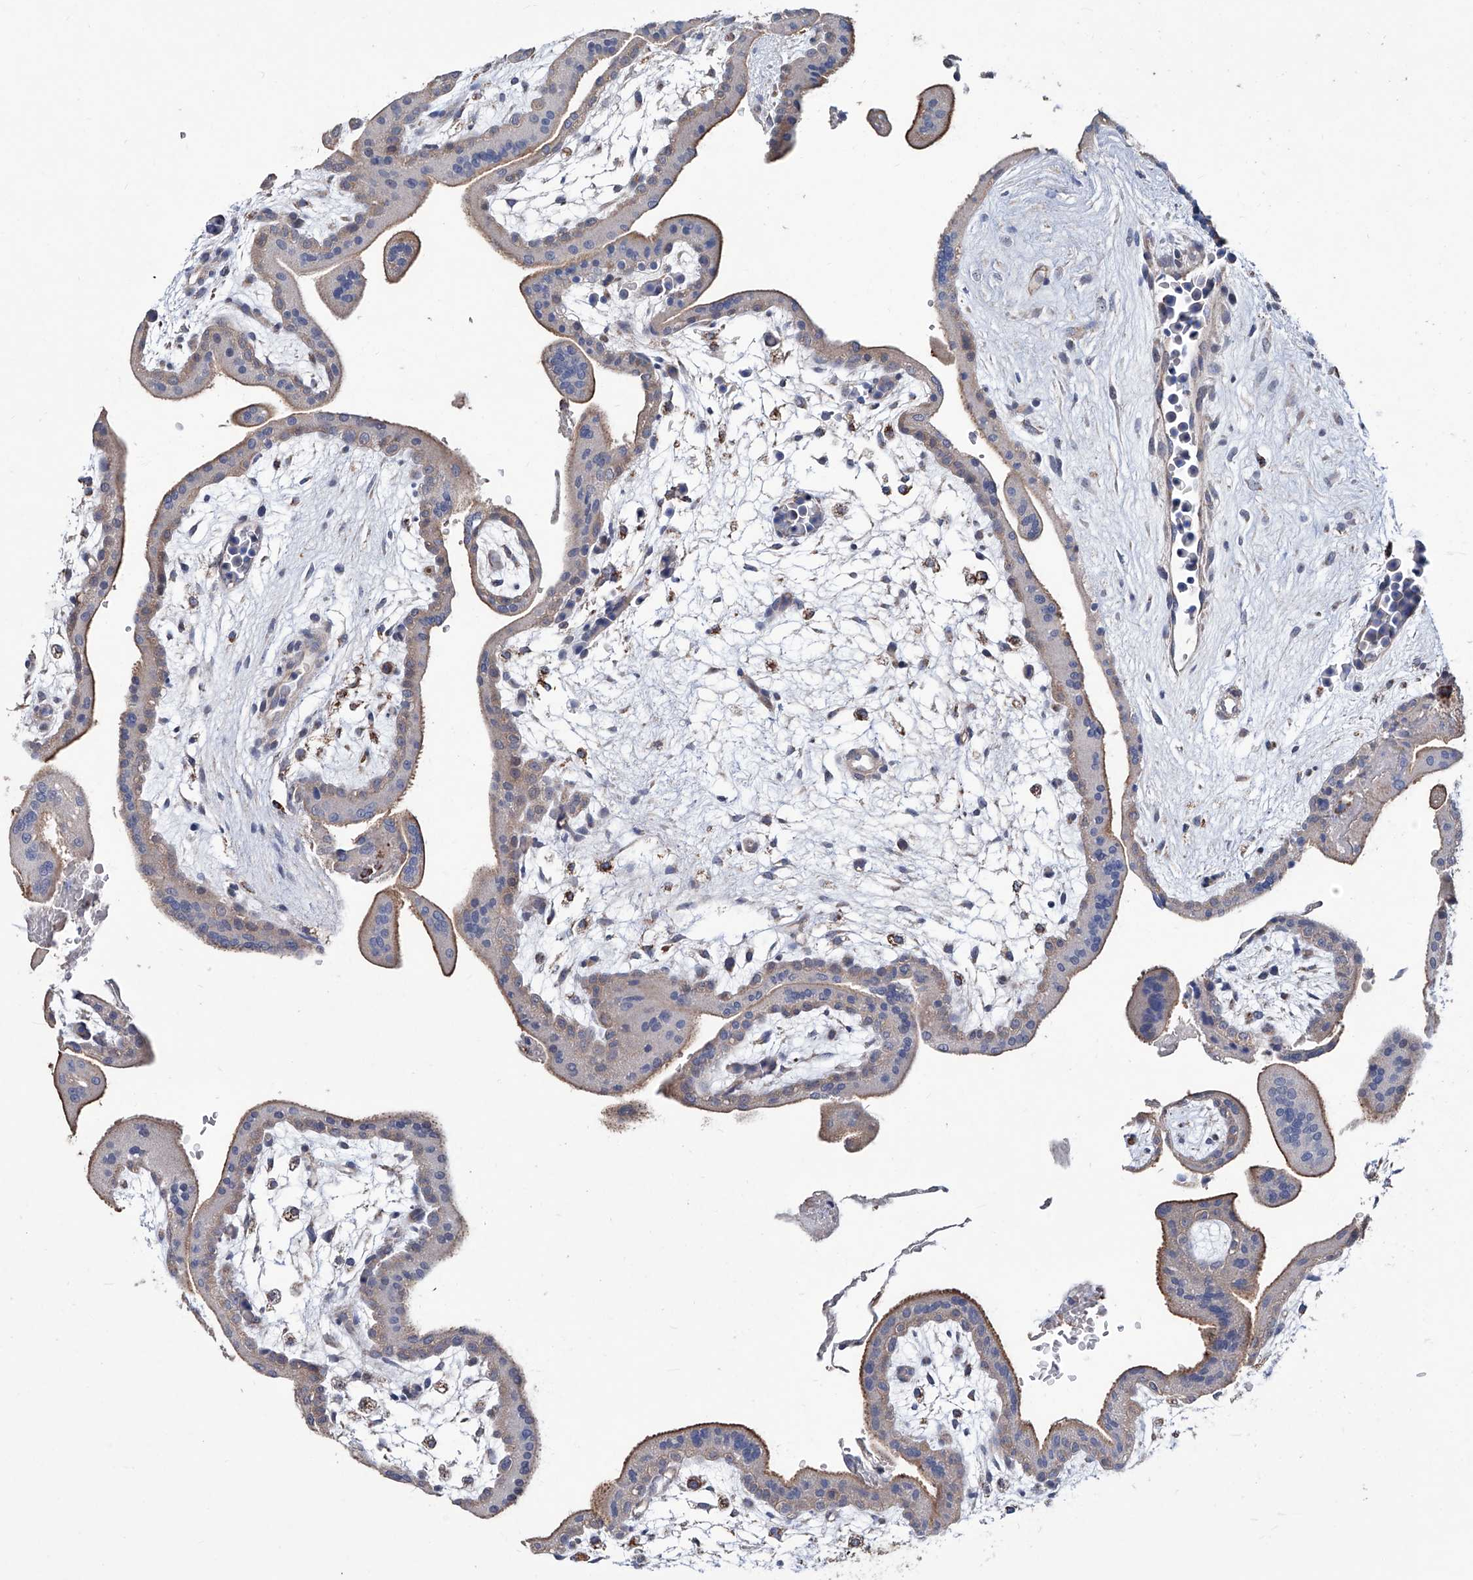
{"staining": {"intensity": "moderate", "quantity": "<25%", "location": "cytoplasmic/membranous"}, "tissue": "placenta", "cell_type": "Trophoblastic cells", "image_type": "normal", "snomed": [{"axis": "morphology", "description": "Normal tissue, NOS"}, {"axis": "topography", "description": "Placenta"}], "caption": "Trophoblastic cells exhibit low levels of moderate cytoplasmic/membranous expression in approximately <25% of cells in unremarkable human placenta.", "gene": "NHS", "patient": {"sex": "female", "age": 35}}